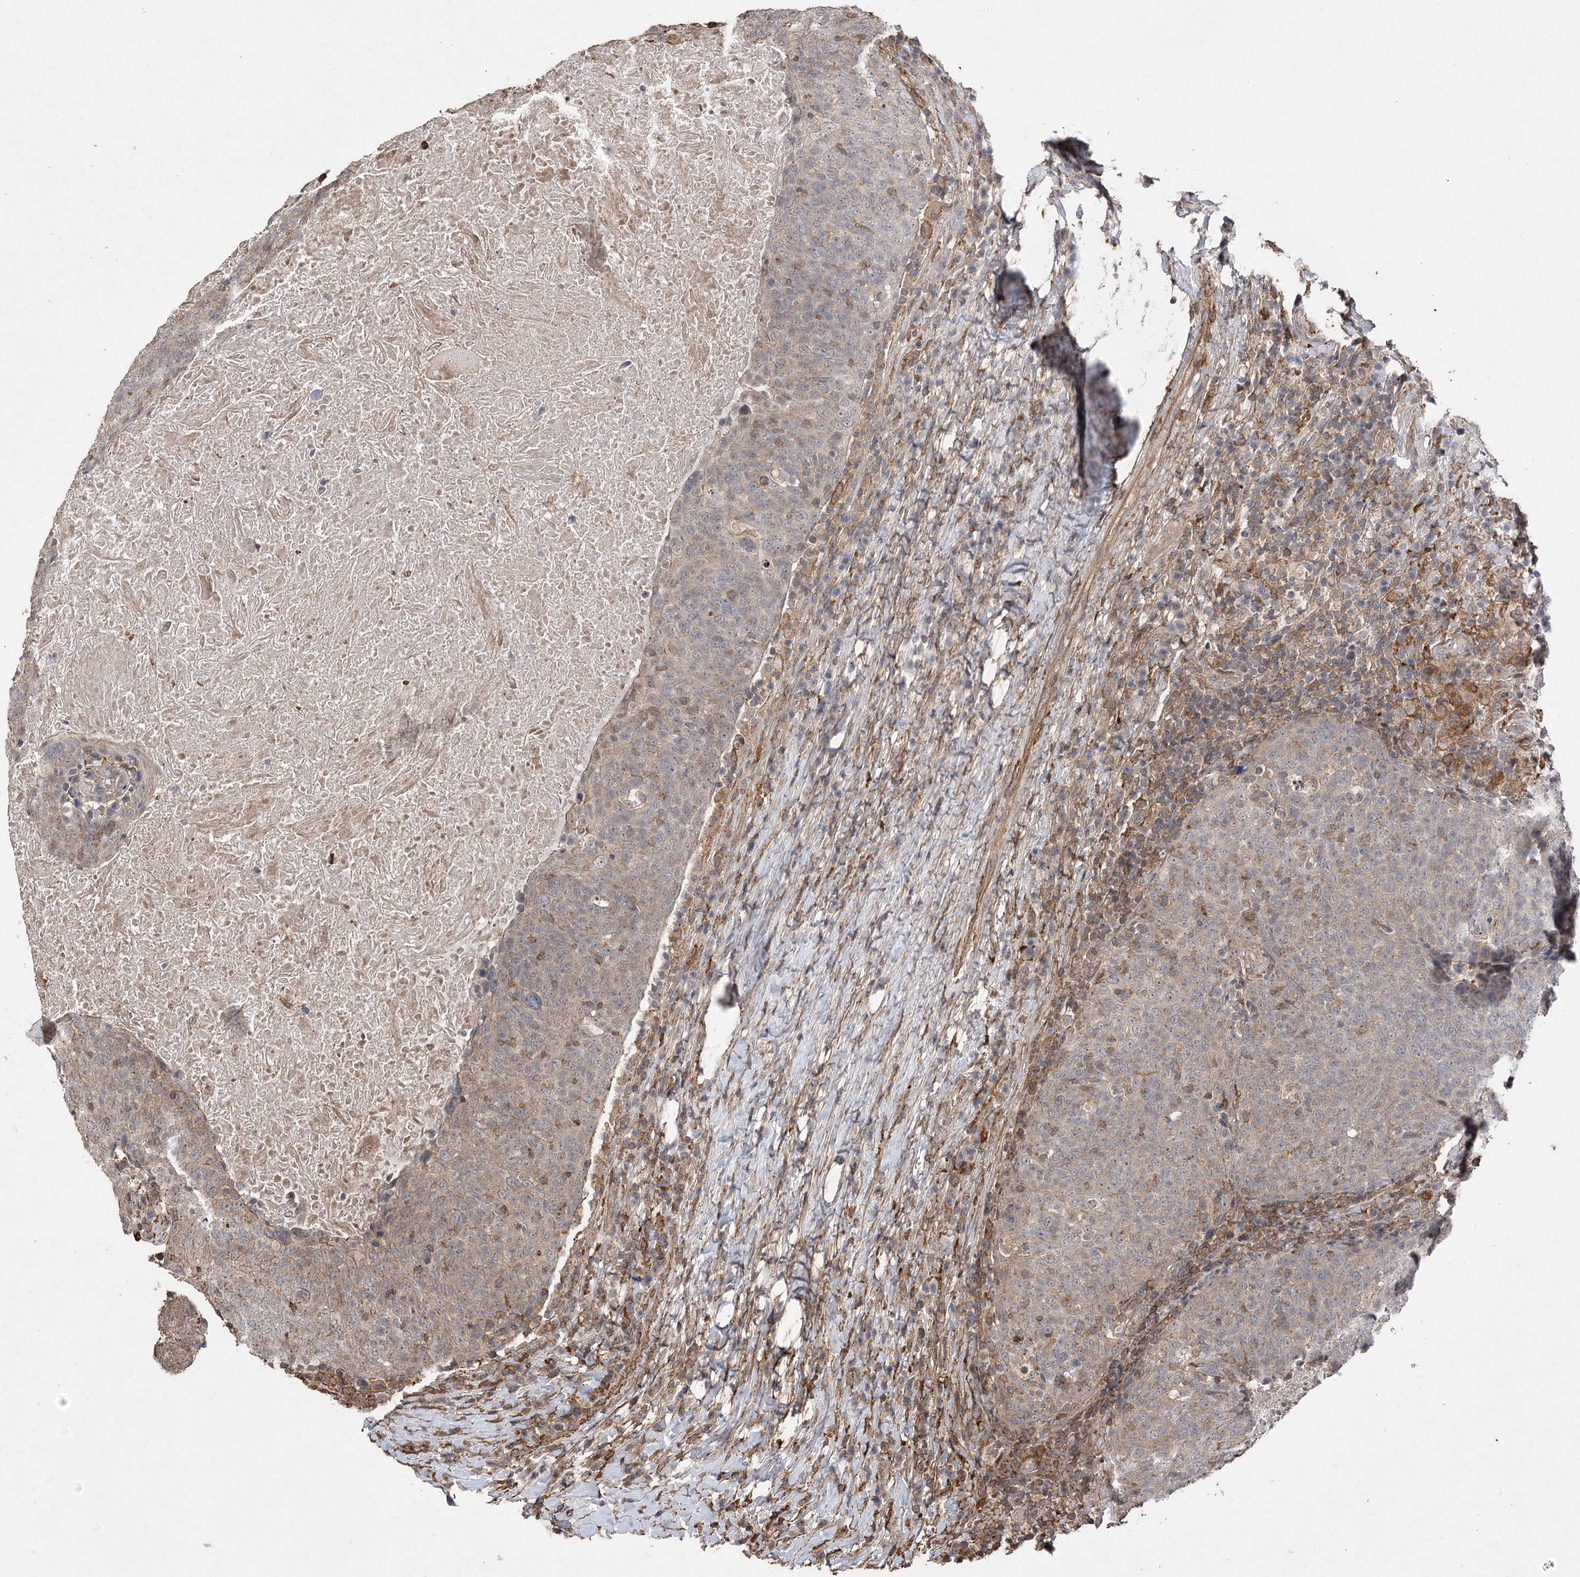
{"staining": {"intensity": "weak", "quantity": "25%-75%", "location": "cytoplasmic/membranous"}, "tissue": "head and neck cancer", "cell_type": "Tumor cells", "image_type": "cancer", "snomed": [{"axis": "morphology", "description": "Squamous cell carcinoma, NOS"}, {"axis": "morphology", "description": "Squamous cell carcinoma, metastatic, NOS"}, {"axis": "topography", "description": "Lymph node"}, {"axis": "topography", "description": "Head-Neck"}], "caption": "Head and neck cancer (squamous cell carcinoma) tissue reveals weak cytoplasmic/membranous positivity in about 25%-75% of tumor cells The staining was performed using DAB (3,3'-diaminobenzidine) to visualize the protein expression in brown, while the nuclei were stained in blue with hematoxylin (Magnification: 20x).", "gene": "OBSL1", "patient": {"sex": "male", "age": 62}}